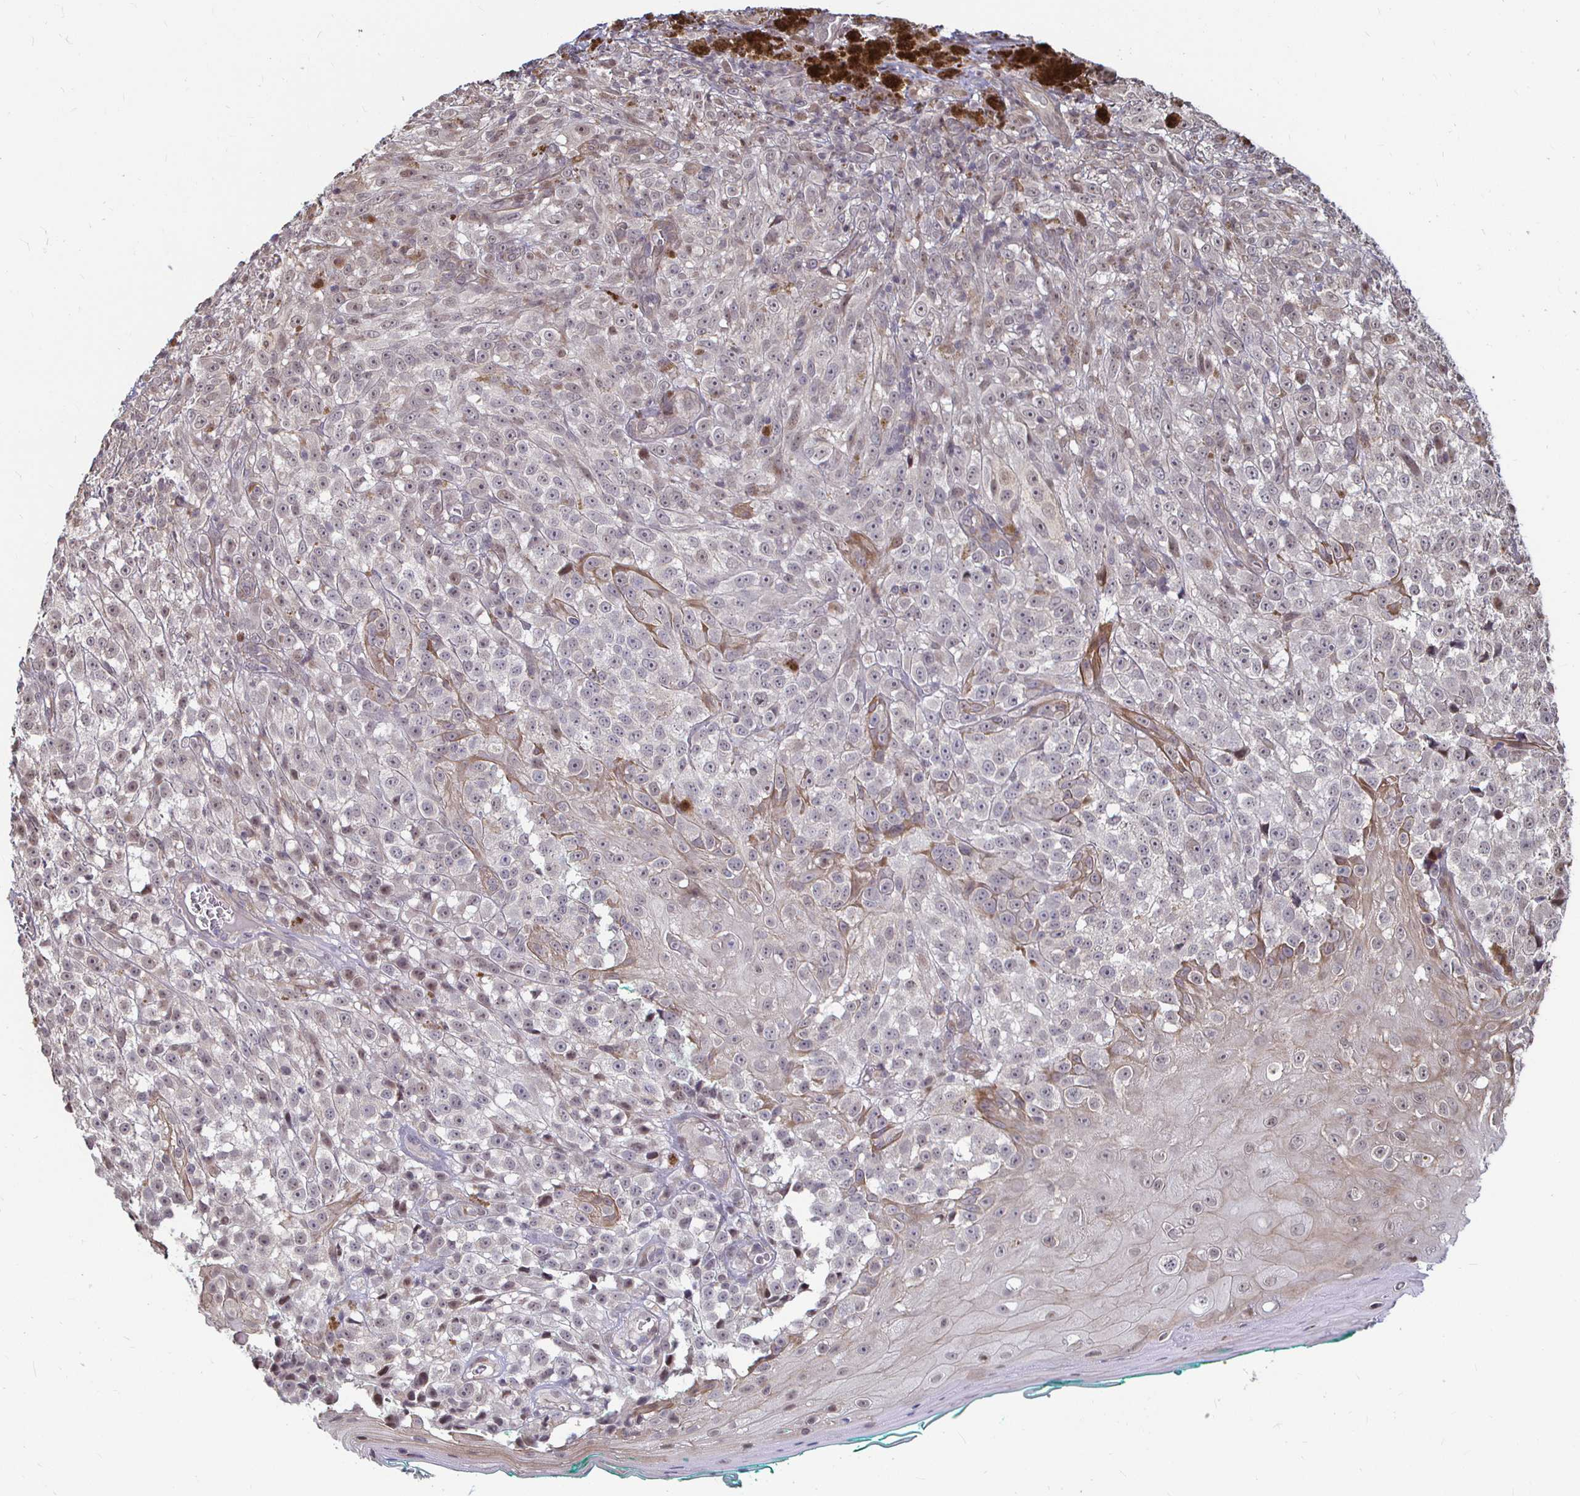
{"staining": {"intensity": "moderate", "quantity": "<25%", "location": "nuclear"}, "tissue": "melanoma", "cell_type": "Tumor cells", "image_type": "cancer", "snomed": [{"axis": "morphology", "description": "Malignant melanoma, NOS"}, {"axis": "topography", "description": "Skin"}], "caption": "An immunohistochemistry (IHC) photomicrograph of neoplastic tissue is shown. Protein staining in brown highlights moderate nuclear positivity in malignant melanoma within tumor cells.", "gene": "CAPN11", "patient": {"sex": "male", "age": 79}}